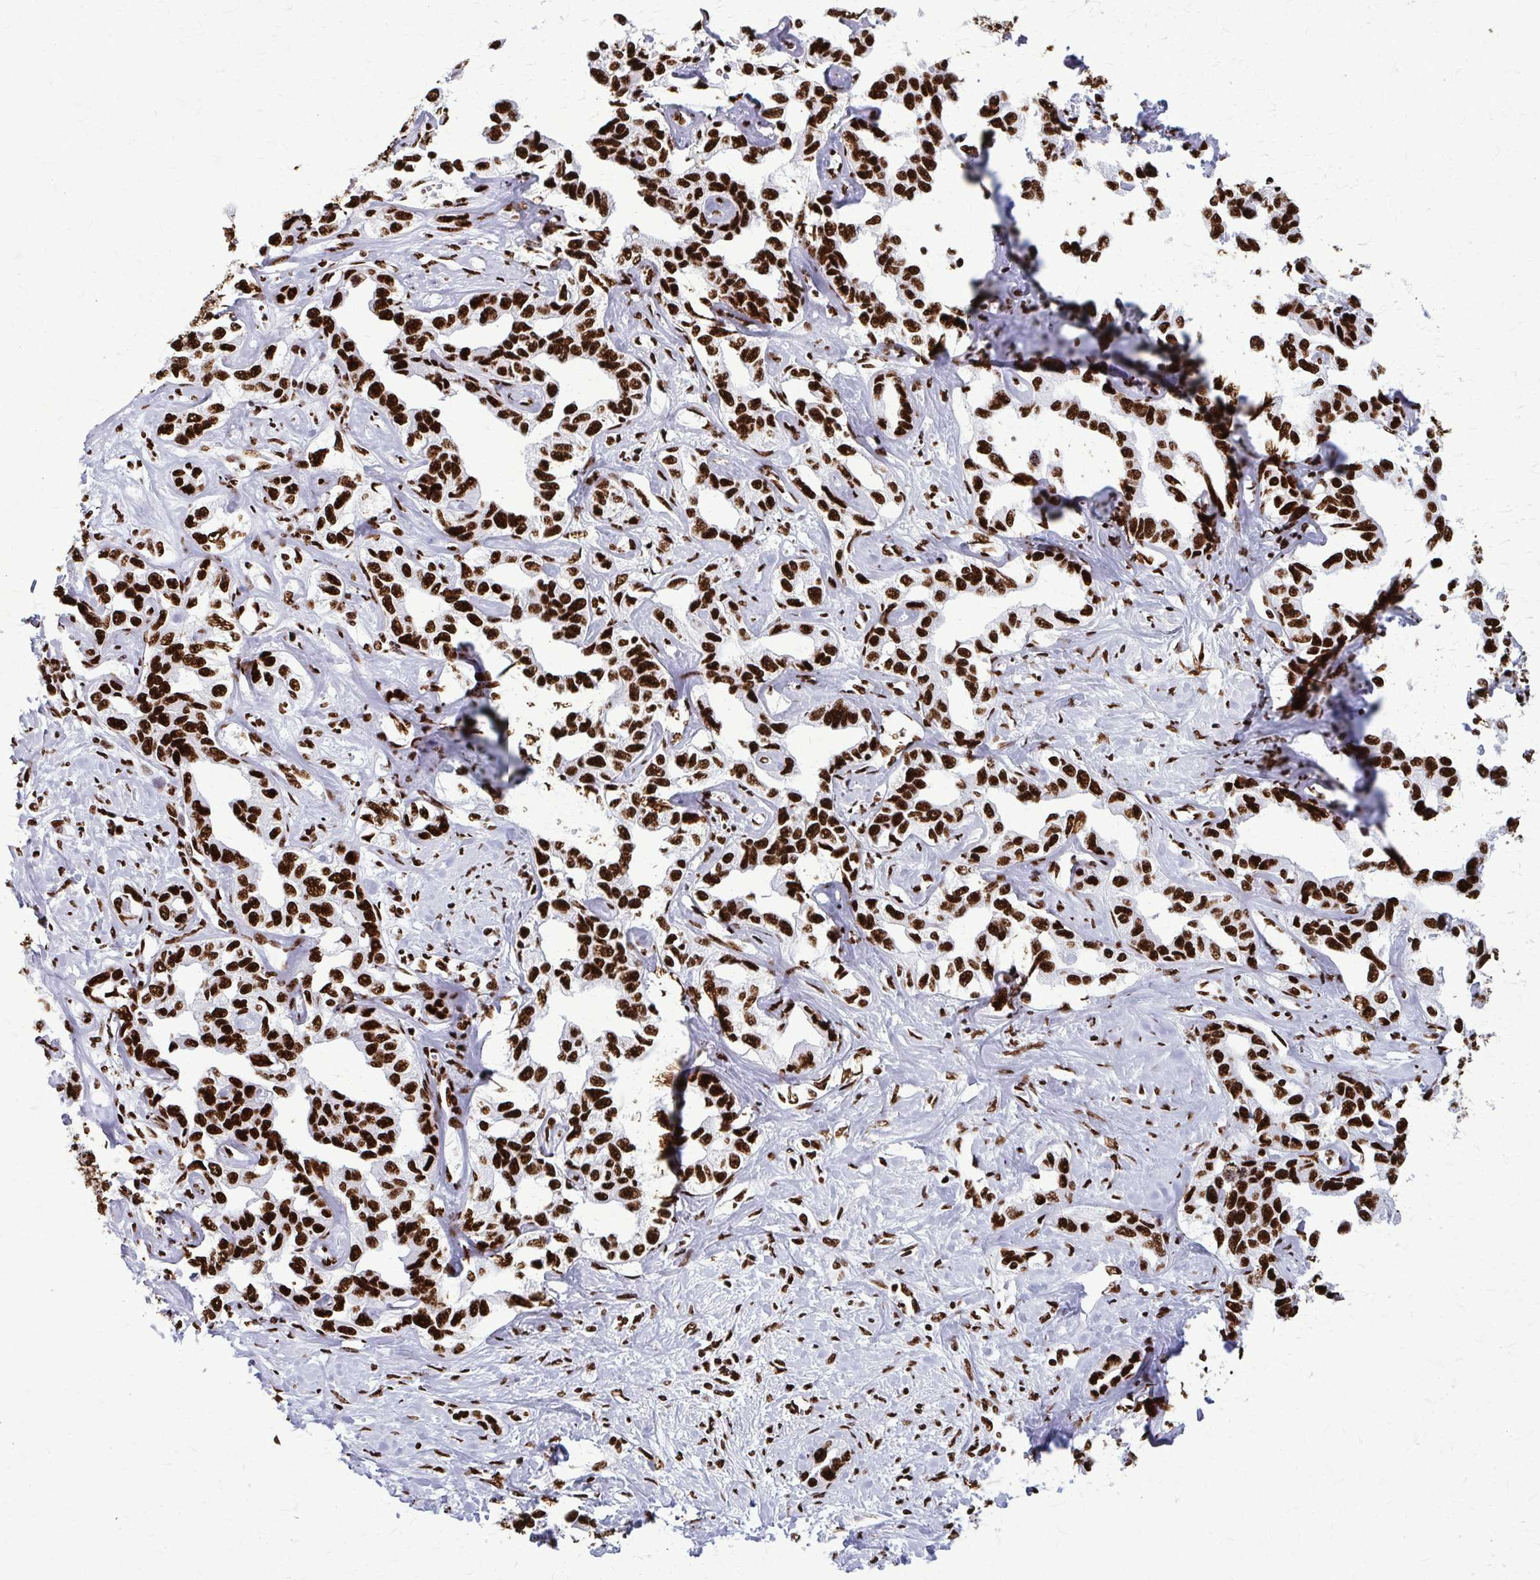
{"staining": {"intensity": "strong", "quantity": ">75%", "location": "nuclear"}, "tissue": "liver cancer", "cell_type": "Tumor cells", "image_type": "cancer", "snomed": [{"axis": "morphology", "description": "Cholangiocarcinoma"}, {"axis": "topography", "description": "Liver"}], "caption": "Protein expression analysis of human liver cancer (cholangiocarcinoma) reveals strong nuclear expression in about >75% of tumor cells.", "gene": "SFPQ", "patient": {"sex": "male", "age": 59}}